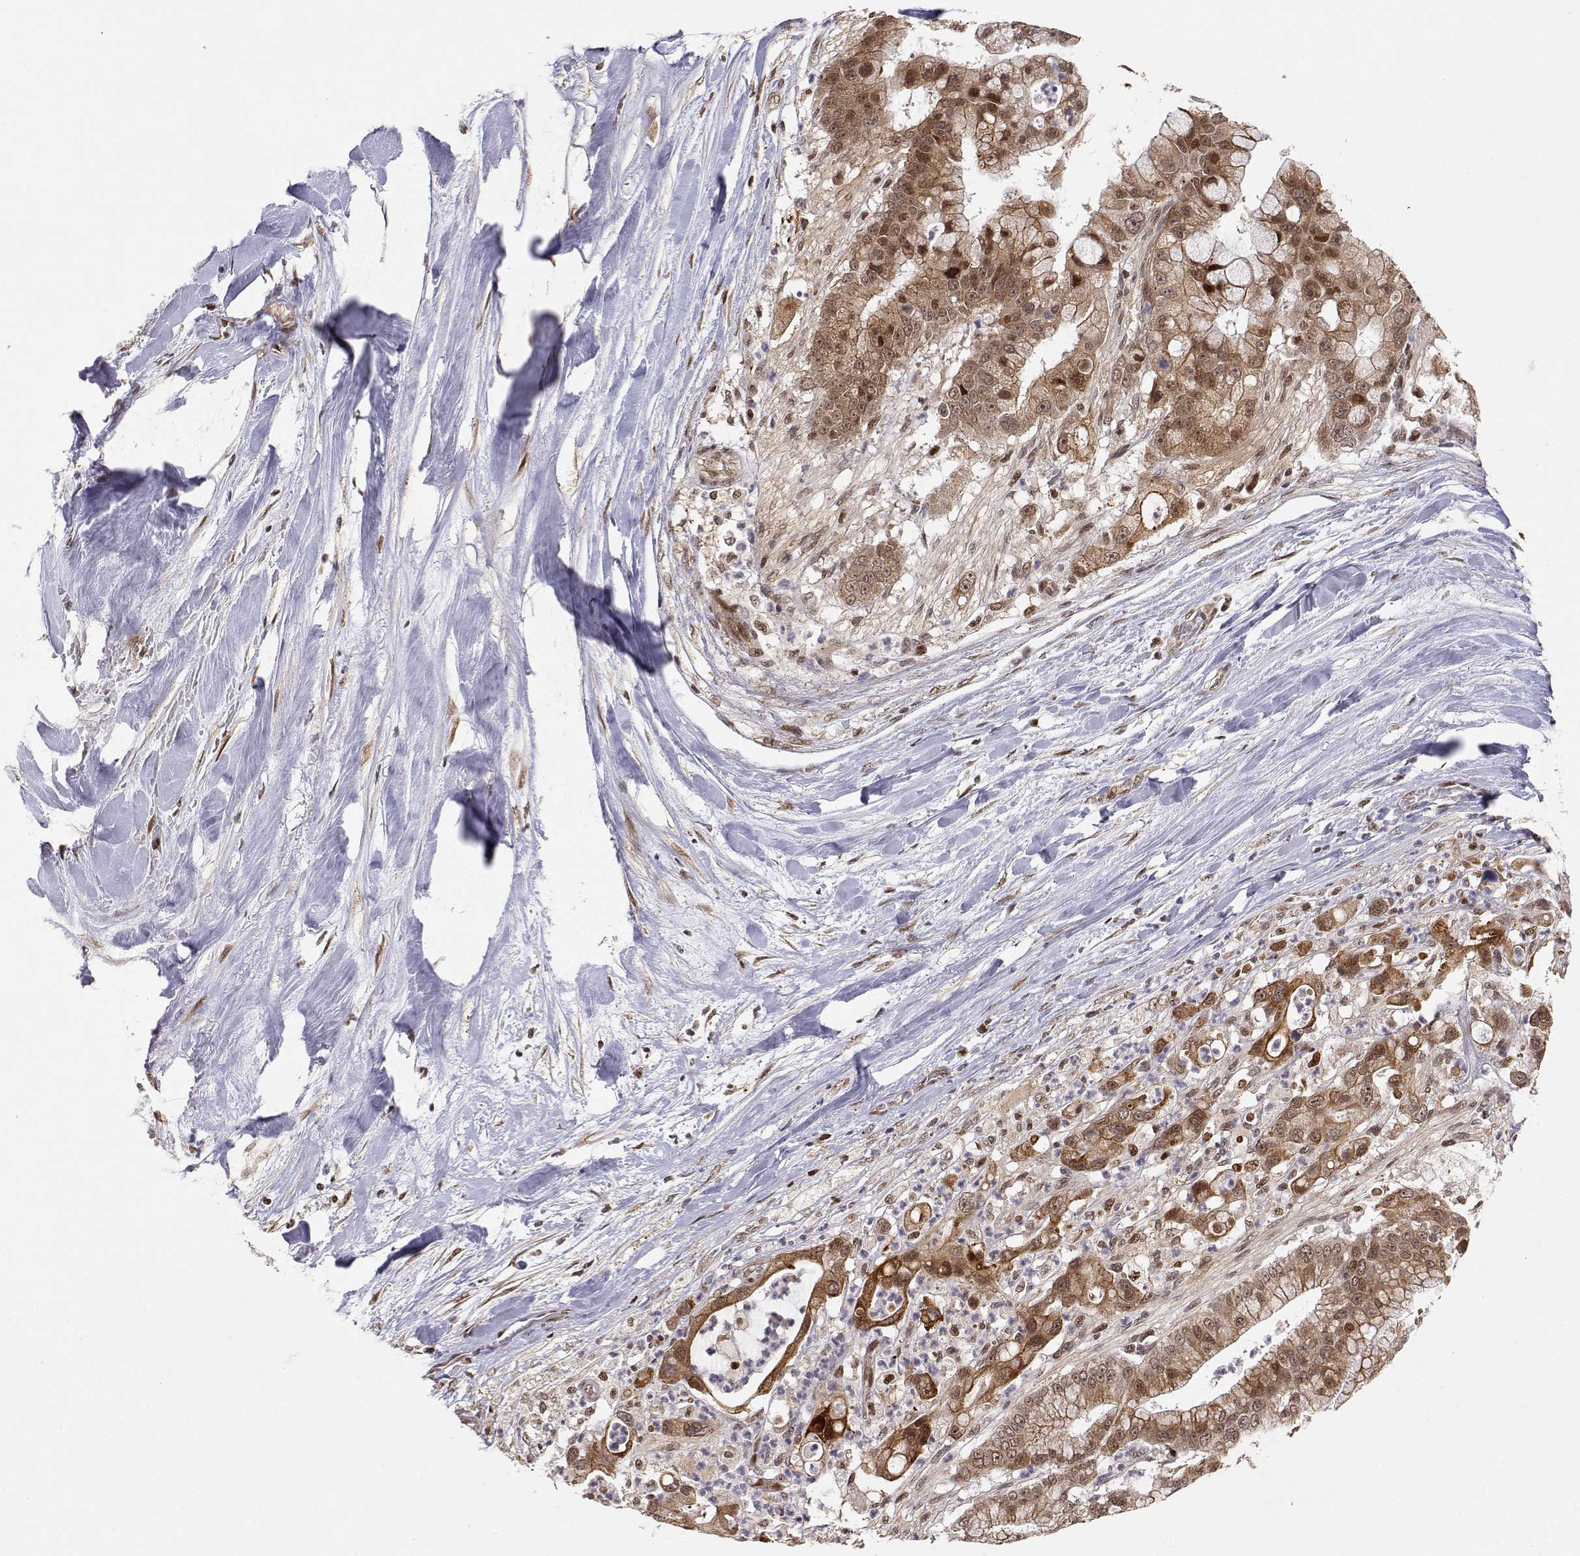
{"staining": {"intensity": "moderate", "quantity": ">75%", "location": "cytoplasmic/membranous"}, "tissue": "liver cancer", "cell_type": "Tumor cells", "image_type": "cancer", "snomed": [{"axis": "morphology", "description": "Cholangiocarcinoma"}, {"axis": "topography", "description": "Liver"}], "caption": "Immunohistochemical staining of human liver cancer demonstrates medium levels of moderate cytoplasmic/membranous protein expression in approximately >75% of tumor cells.", "gene": "BRCA1", "patient": {"sex": "female", "age": 54}}